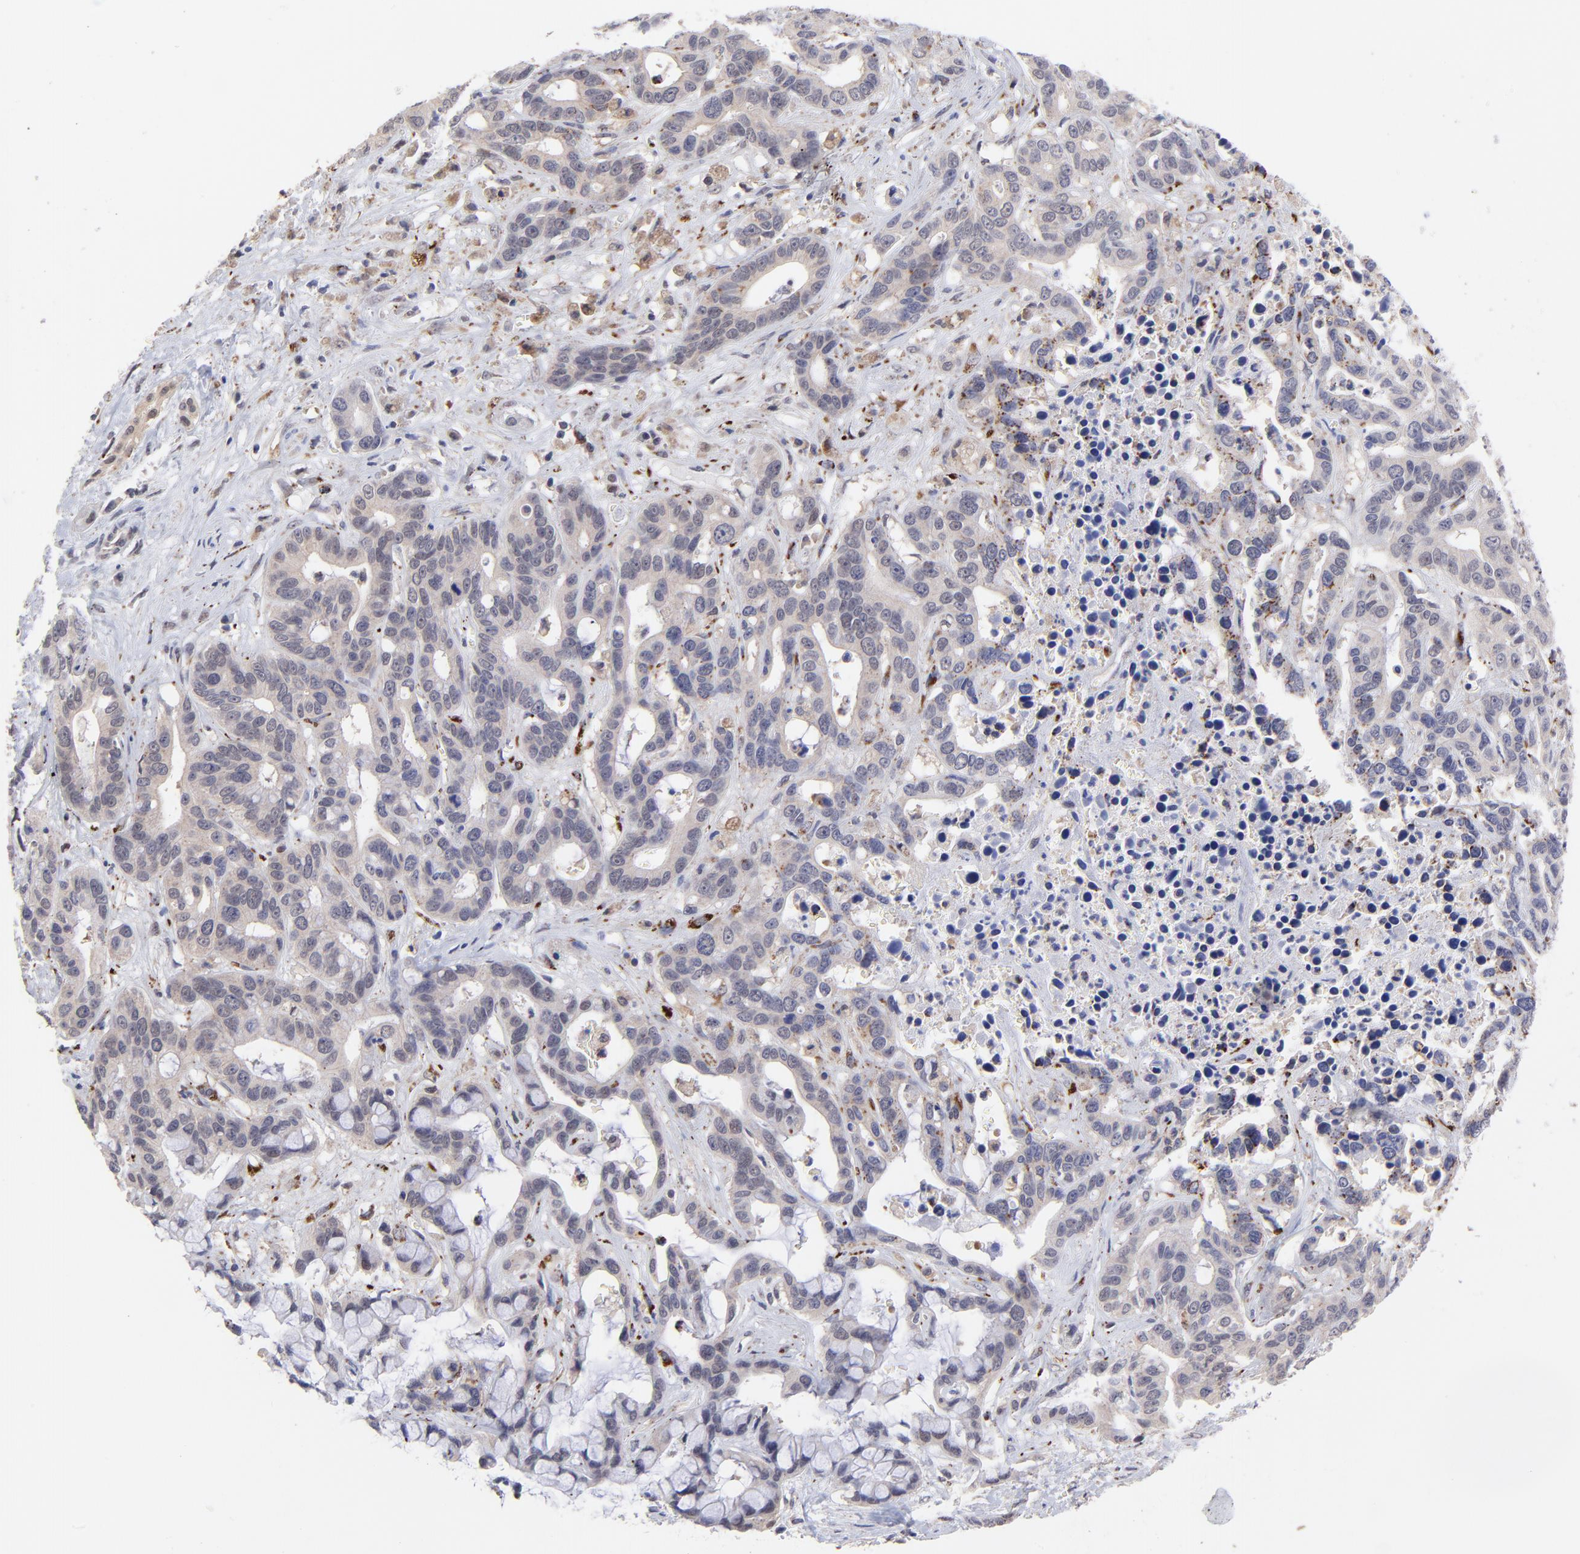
{"staining": {"intensity": "weak", "quantity": ">75%", "location": "cytoplasmic/membranous"}, "tissue": "liver cancer", "cell_type": "Tumor cells", "image_type": "cancer", "snomed": [{"axis": "morphology", "description": "Cholangiocarcinoma"}, {"axis": "topography", "description": "Liver"}], "caption": "Liver cholangiocarcinoma was stained to show a protein in brown. There is low levels of weak cytoplasmic/membranous staining in approximately >75% of tumor cells.", "gene": "ZNF747", "patient": {"sex": "female", "age": 65}}